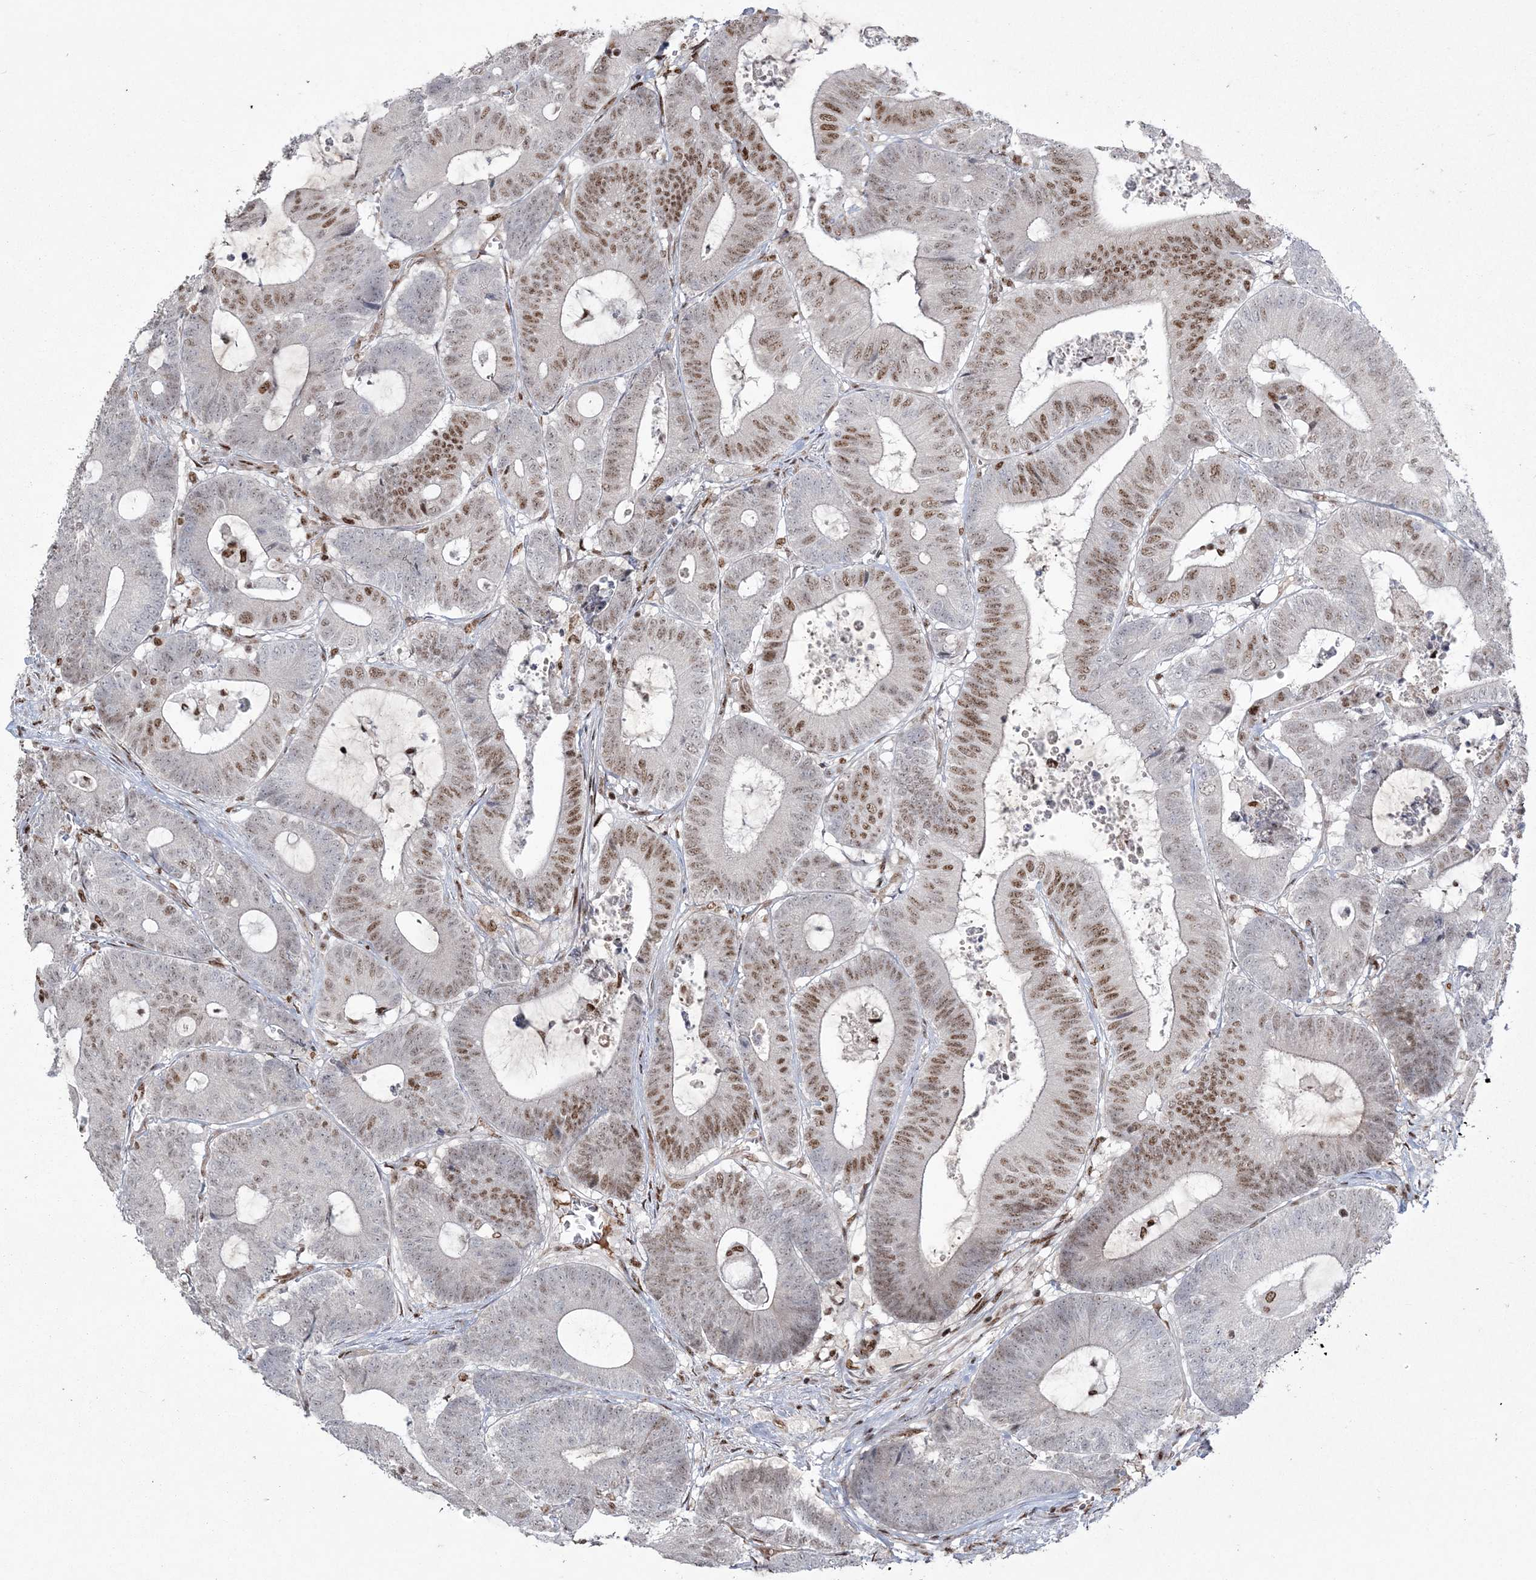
{"staining": {"intensity": "moderate", "quantity": ">75%", "location": "nuclear"}, "tissue": "colorectal cancer", "cell_type": "Tumor cells", "image_type": "cancer", "snomed": [{"axis": "morphology", "description": "Adenocarcinoma, NOS"}, {"axis": "topography", "description": "Colon"}], "caption": "Immunohistochemical staining of colorectal adenocarcinoma displays moderate nuclear protein positivity in approximately >75% of tumor cells.", "gene": "RBM17", "patient": {"sex": "female", "age": 84}}